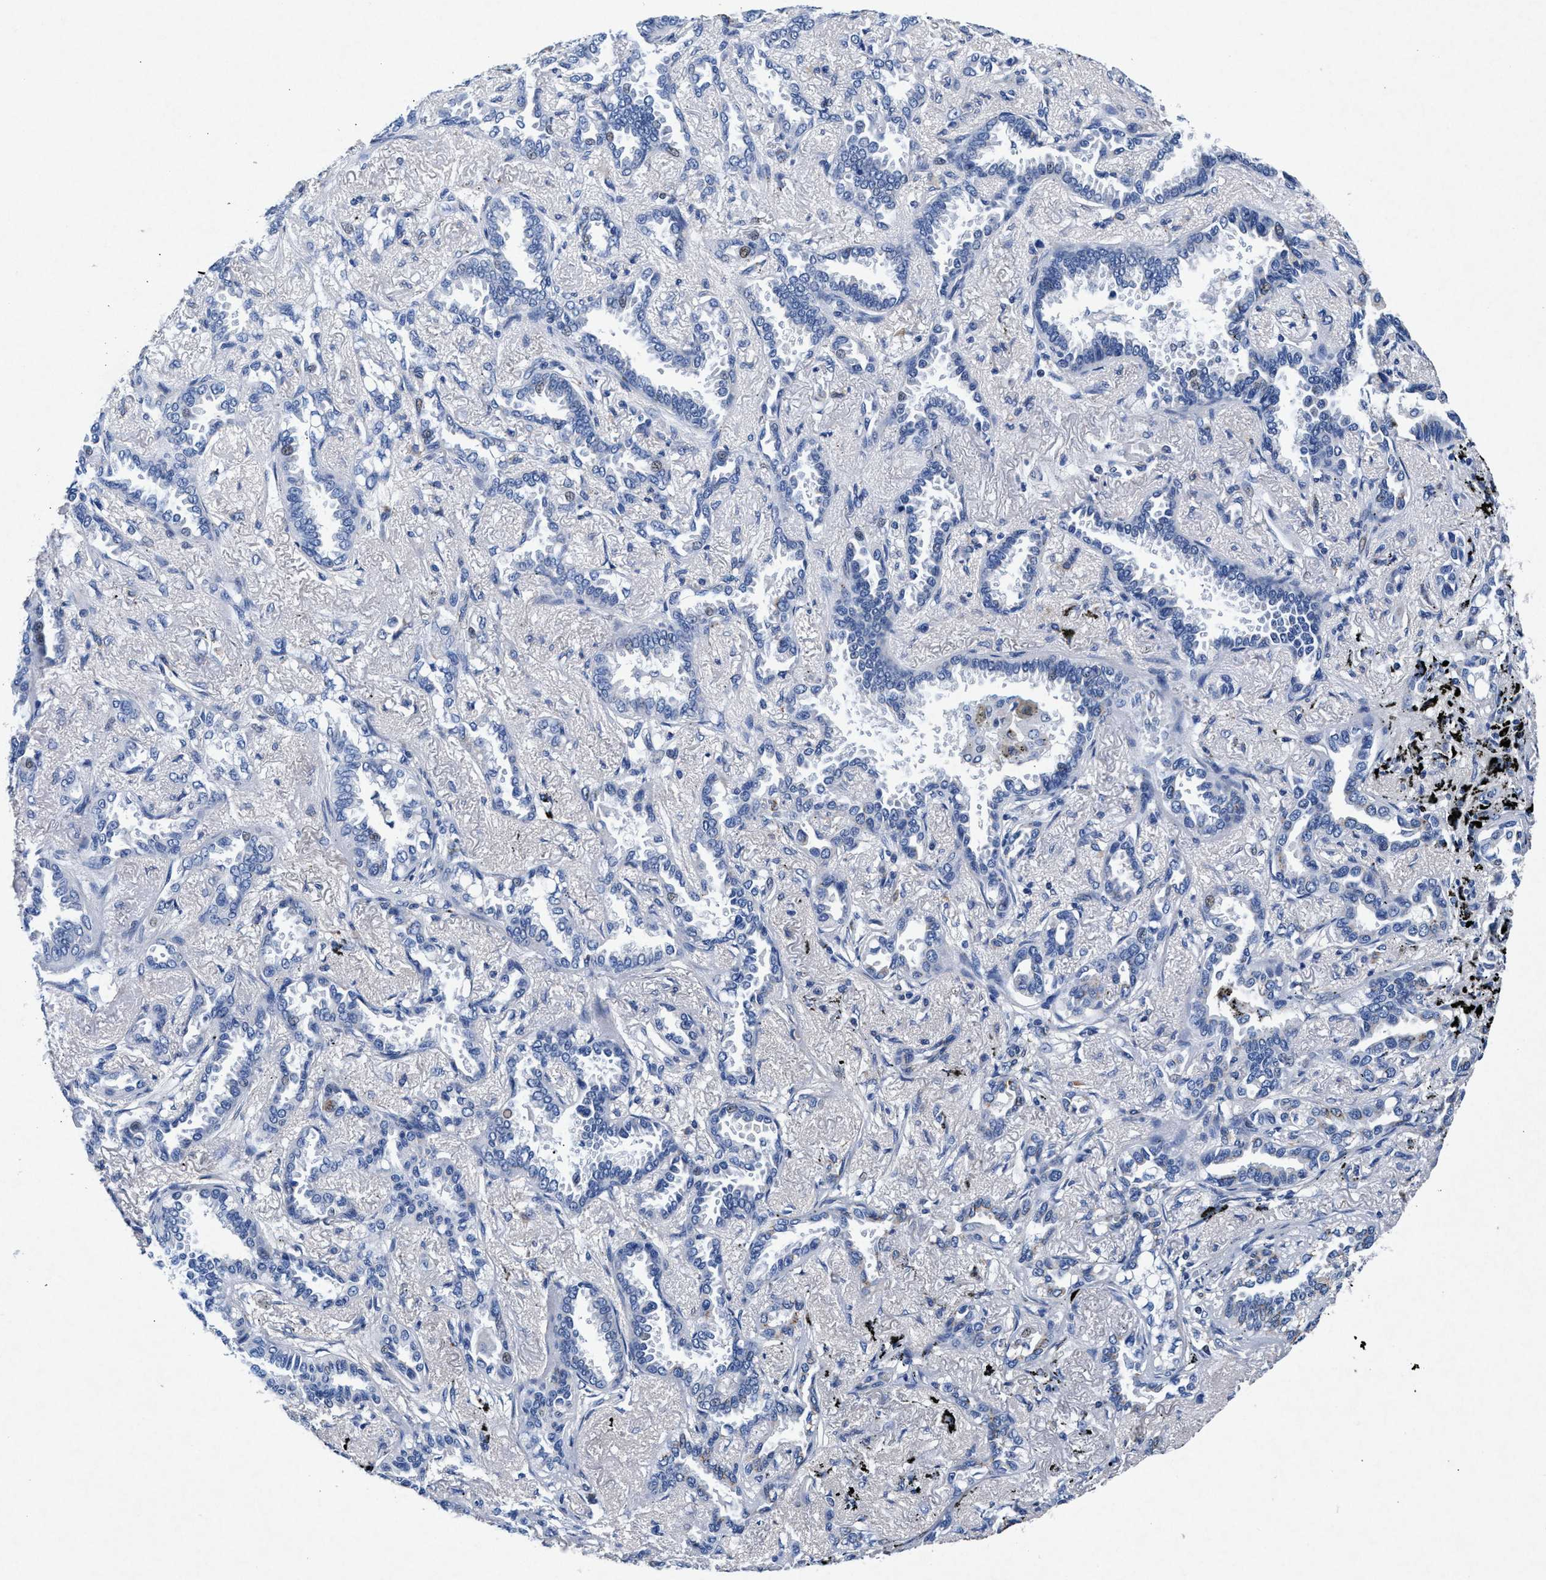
{"staining": {"intensity": "weak", "quantity": "<25%", "location": "nuclear"}, "tissue": "lung cancer", "cell_type": "Tumor cells", "image_type": "cancer", "snomed": [{"axis": "morphology", "description": "Adenocarcinoma, NOS"}, {"axis": "topography", "description": "Lung"}], "caption": "Photomicrograph shows no significant protein positivity in tumor cells of lung adenocarcinoma.", "gene": "MAP6", "patient": {"sex": "male", "age": 59}}